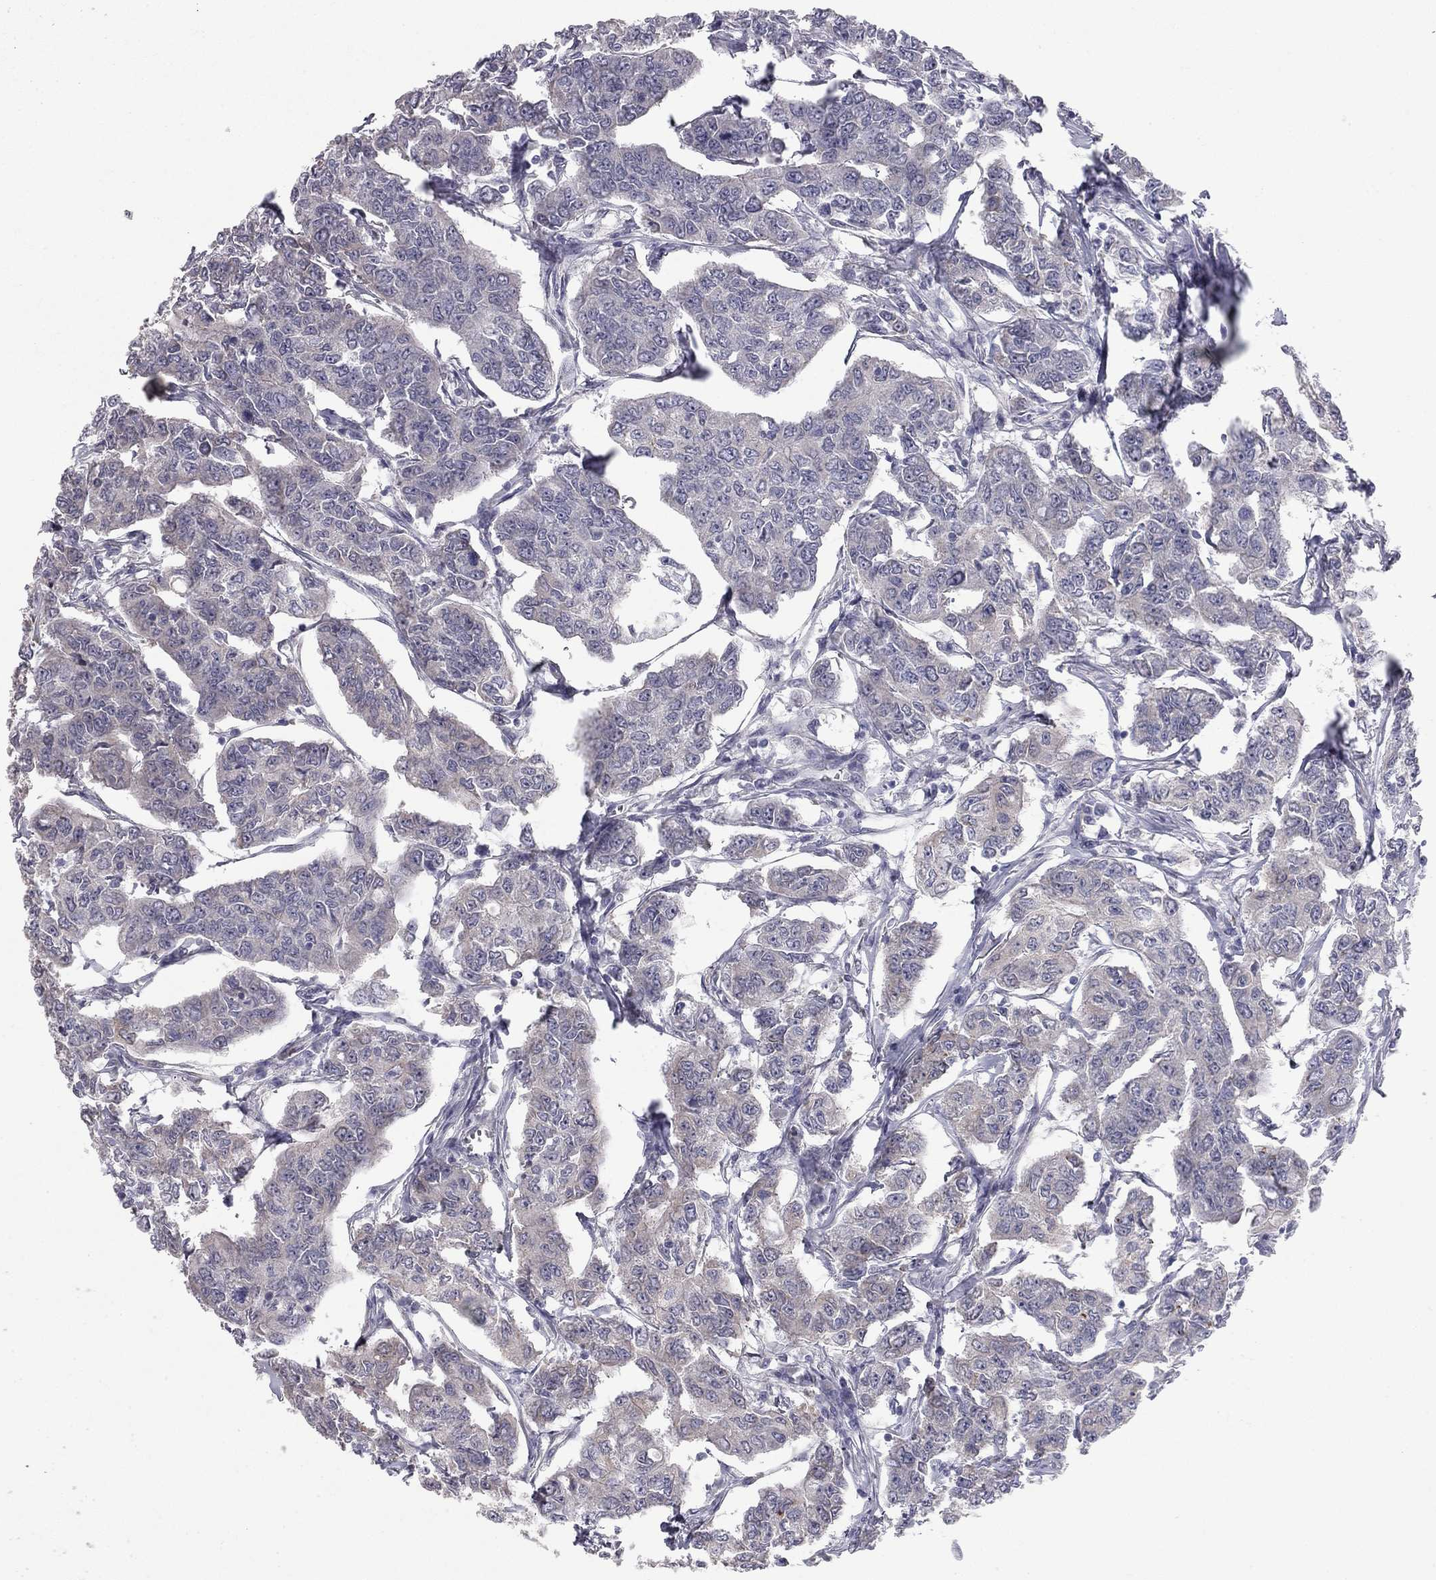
{"staining": {"intensity": "negative", "quantity": "none", "location": "none"}, "tissue": "breast cancer", "cell_type": "Tumor cells", "image_type": "cancer", "snomed": [{"axis": "morphology", "description": "Duct carcinoma"}, {"axis": "topography", "description": "Breast"}], "caption": "Breast cancer (infiltrating ductal carcinoma) stained for a protein using IHC exhibits no expression tumor cells.", "gene": "PRRT2", "patient": {"sex": "female", "age": 88}}